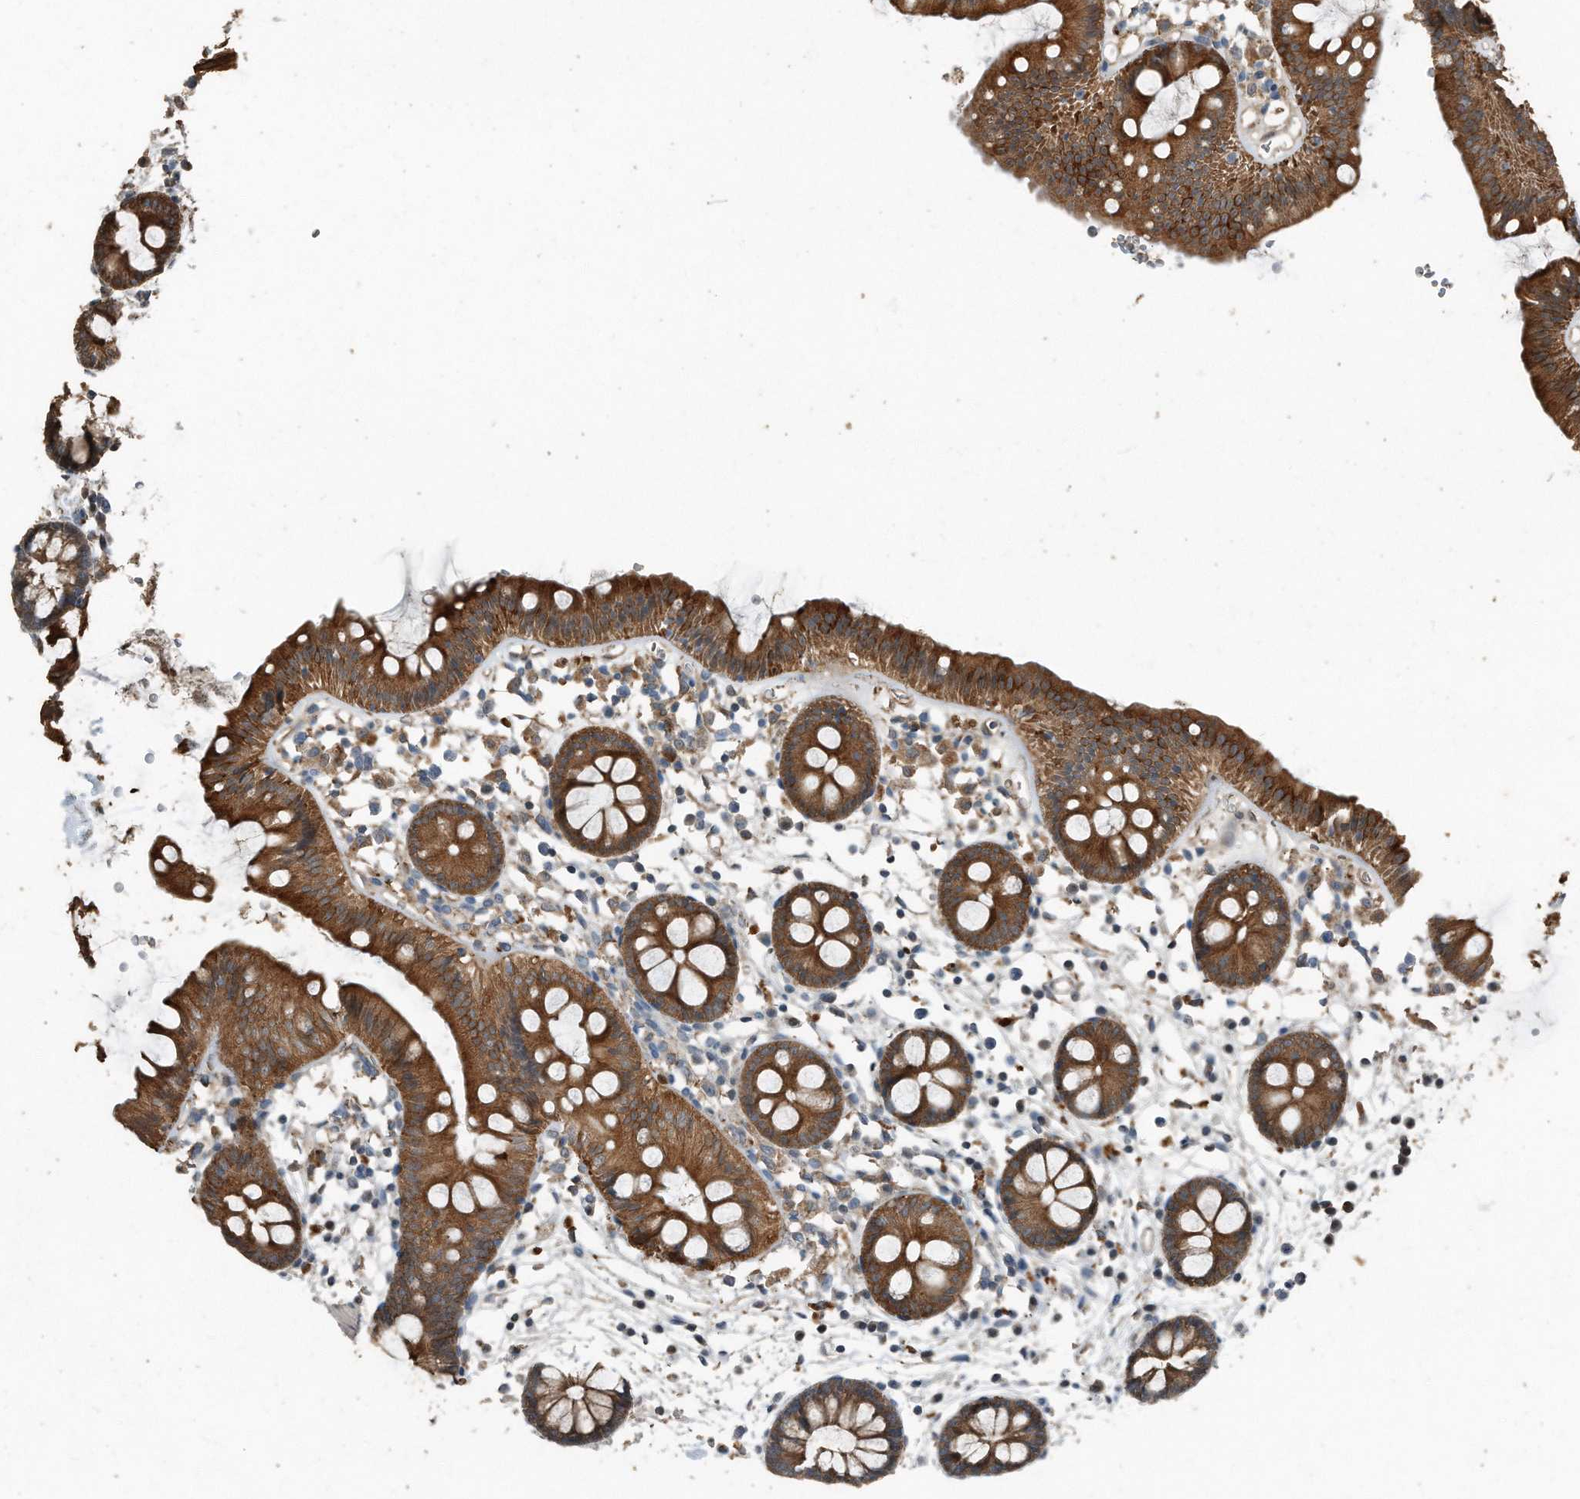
{"staining": {"intensity": "weak", "quantity": ">75%", "location": "cytoplasmic/membranous"}, "tissue": "colon", "cell_type": "Endothelial cells", "image_type": "normal", "snomed": [{"axis": "morphology", "description": "Normal tissue, NOS"}, {"axis": "topography", "description": "Colon"}], "caption": "This image reveals immunohistochemistry (IHC) staining of unremarkable human colon, with low weak cytoplasmic/membranous expression in about >75% of endothelial cells.", "gene": "C9", "patient": {"sex": "male", "age": 56}}